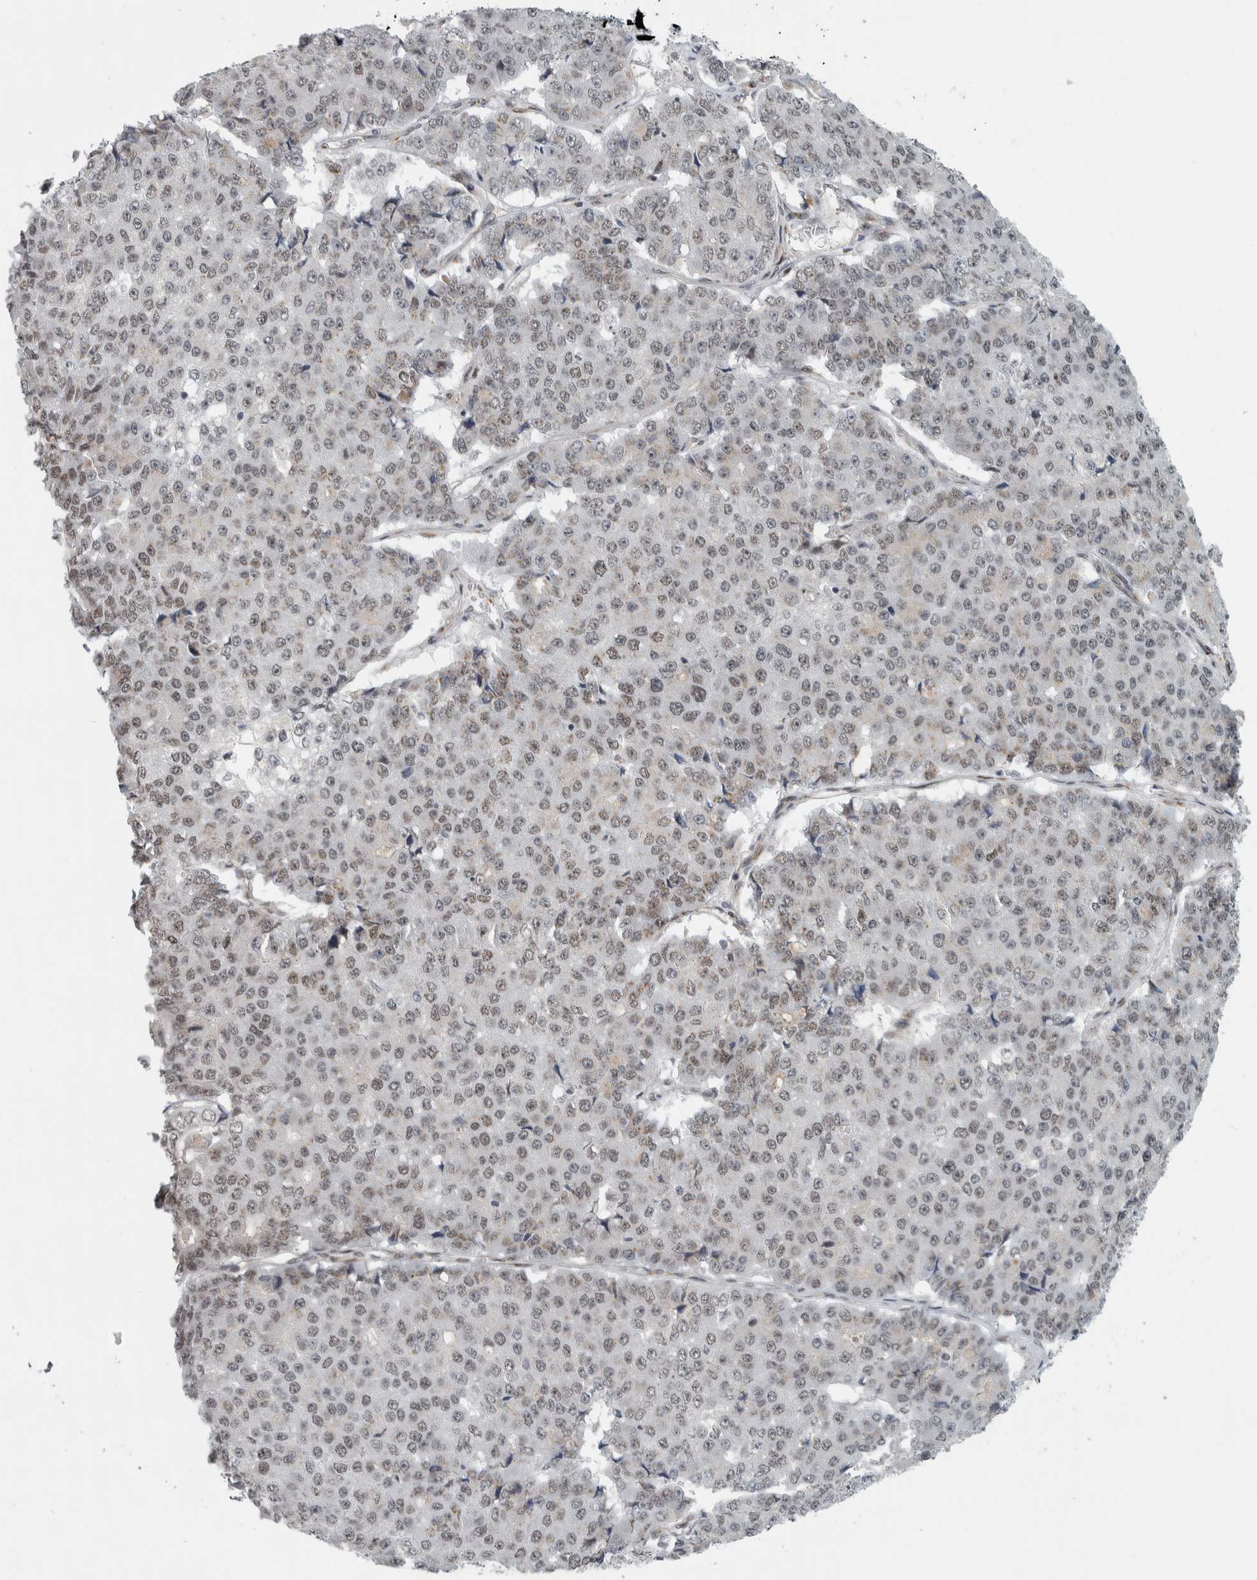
{"staining": {"intensity": "weak", "quantity": "25%-75%", "location": "nuclear"}, "tissue": "pancreatic cancer", "cell_type": "Tumor cells", "image_type": "cancer", "snomed": [{"axis": "morphology", "description": "Adenocarcinoma, NOS"}, {"axis": "topography", "description": "Pancreas"}], "caption": "IHC histopathology image of neoplastic tissue: human pancreatic cancer (adenocarcinoma) stained using immunohistochemistry demonstrates low levels of weak protein expression localized specifically in the nuclear of tumor cells, appearing as a nuclear brown color.", "gene": "ZMYND8", "patient": {"sex": "male", "age": 50}}